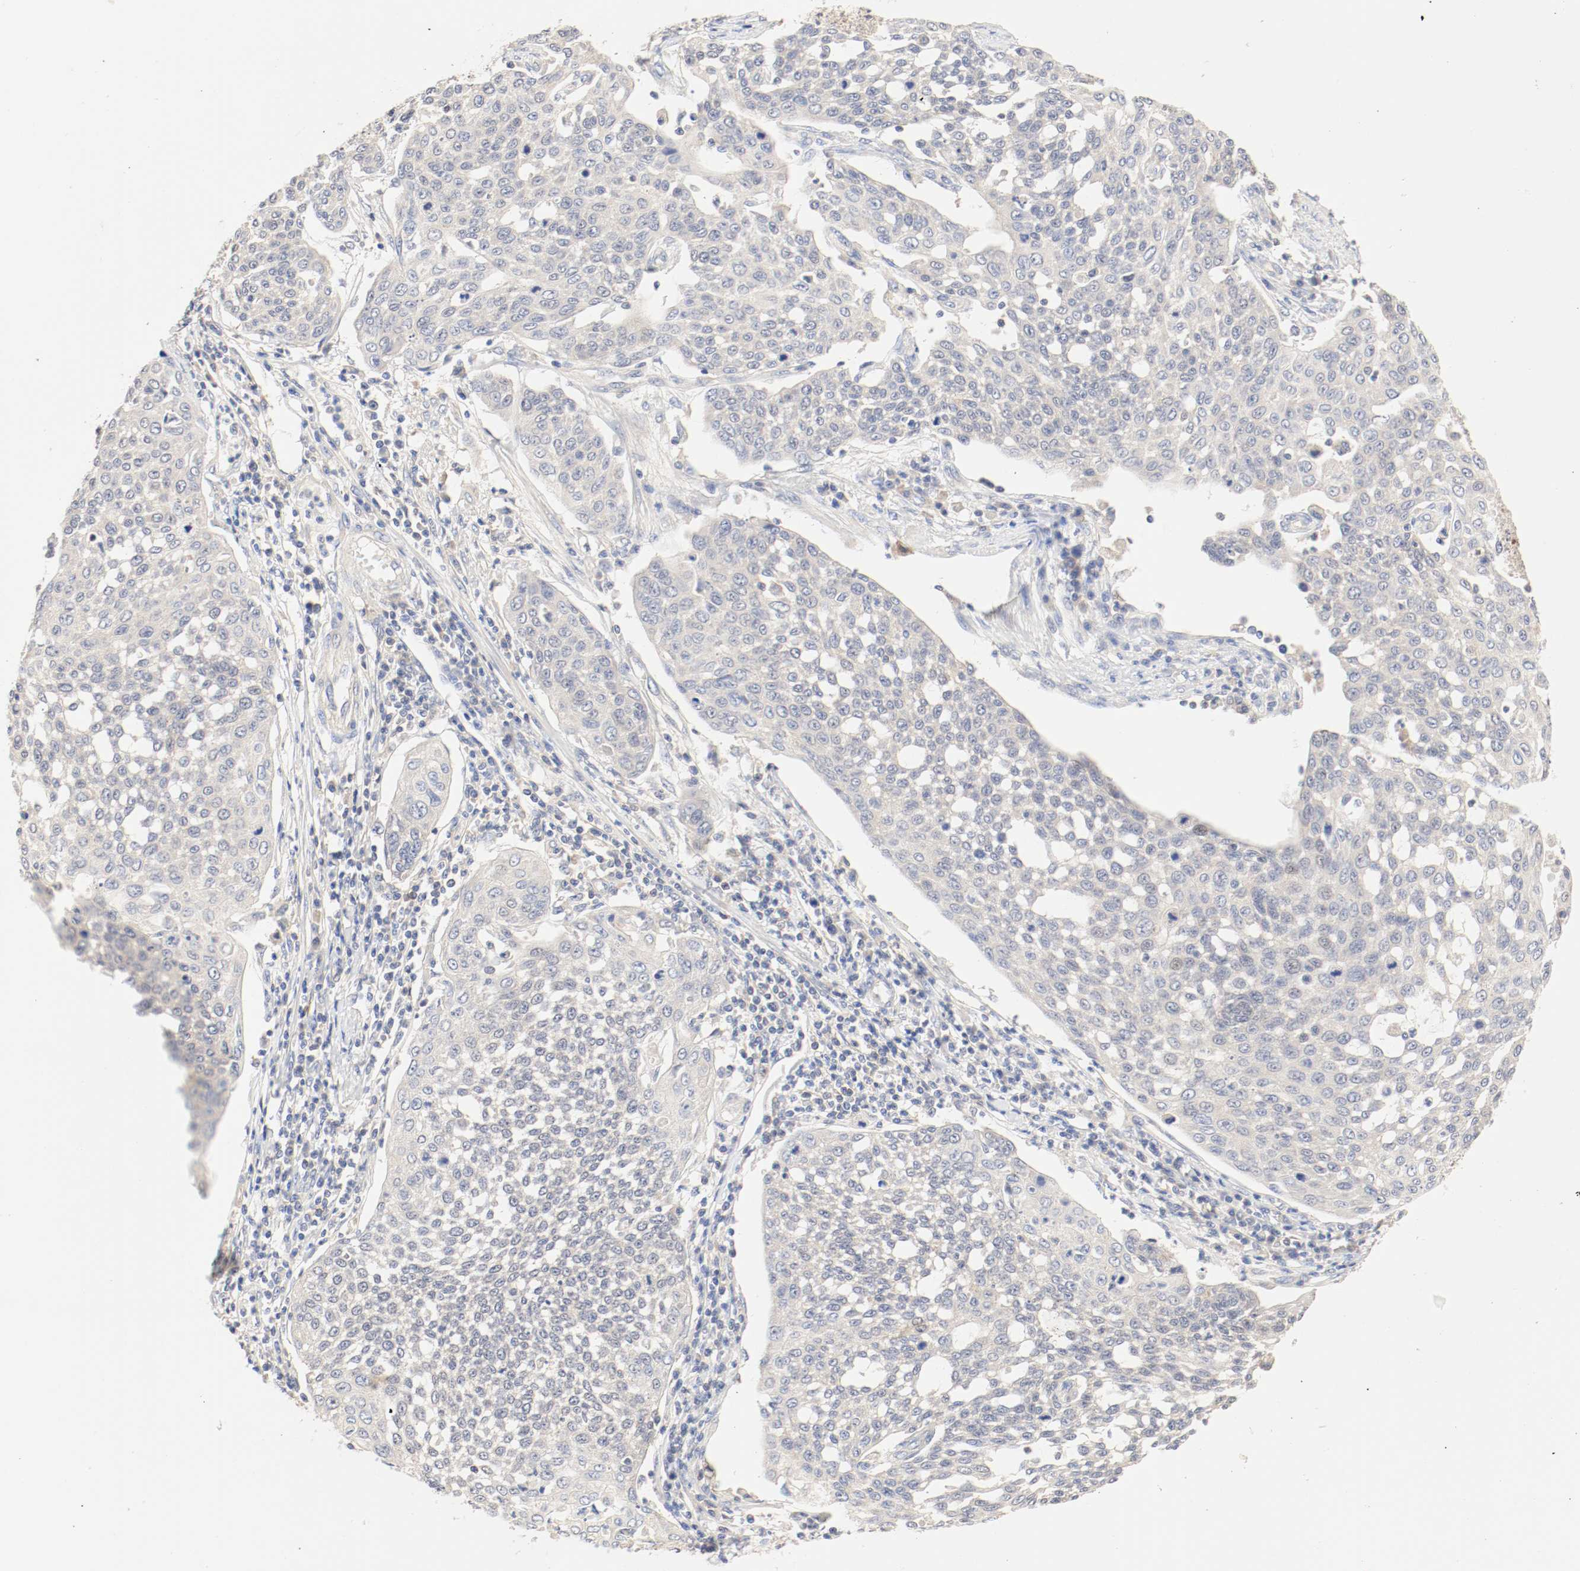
{"staining": {"intensity": "moderate", "quantity": ">75%", "location": "cytoplasmic/membranous"}, "tissue": "cervical cancer", "cell_type": "Tumor cells", "image_type": "cancer", "snomed": [{"axis": "morphology", "description": "Squamous cell carcinoma, NOS"}, {"axis": "topography", "description": "Cervix"}], "caption": "High-magnification brightfield microscopy of cervical squamous cell carcinoma stained with DAB (3,3'-diaminobenzidine) (brown) and counterstained with hematoxylin (blue). tumor cells exhibit moderate cytoplasmic/membranous staining is identified in approximately>75% of cells.", "gene": "GIT1", "patient": {"sex": "female", "age": 34}}